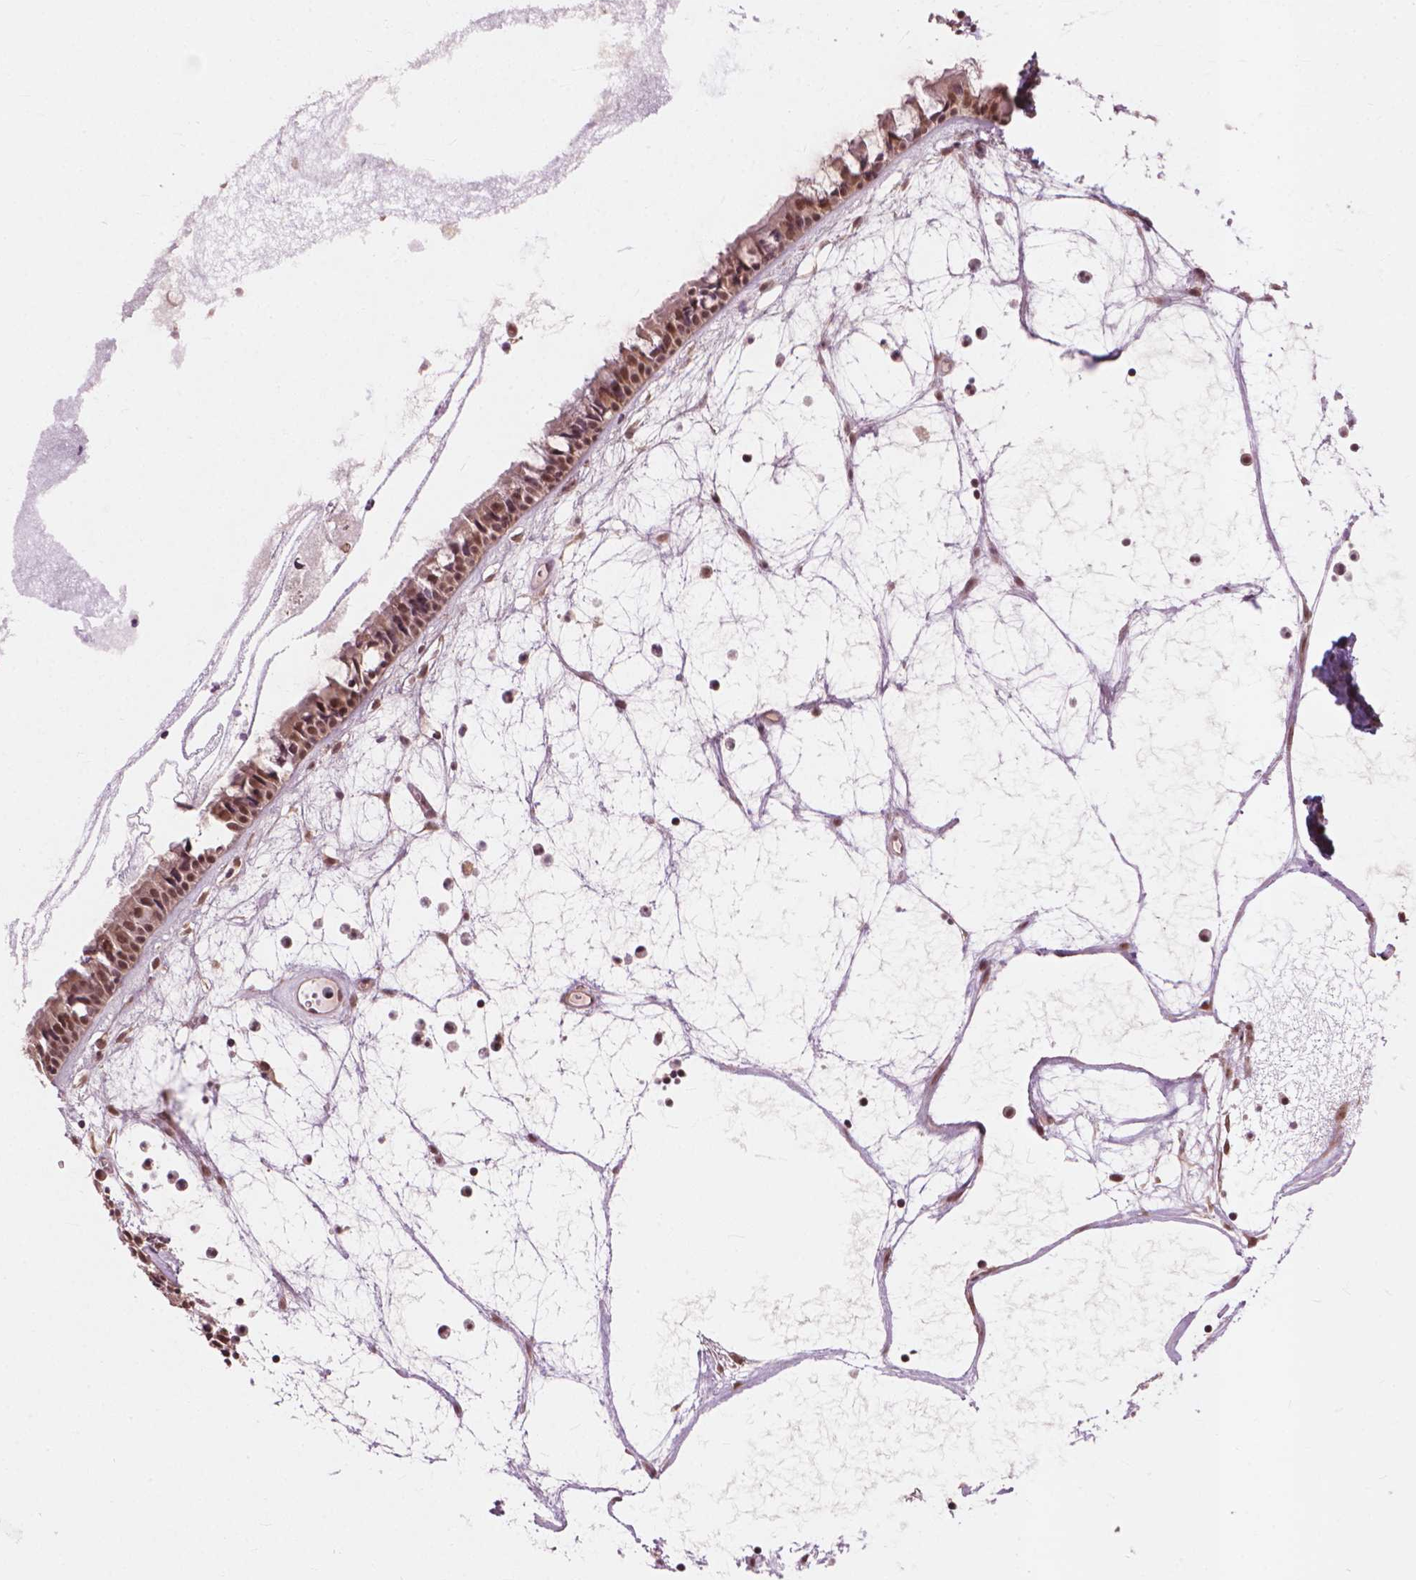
{"staining": {"intensity": "moderate", "quantity": ">75%", "location": "nuclear"}, "tissue": "nasopharynx", "cell_type": "Respiratory epithelial cells", "image_type": "normal", "snomed": [{"axis": "morphology", "description": "Normal tissue, NOS"}, {"axis": "topography", "description": "Nasopharynx"}], "caption": "An immunohistochemistry micrograph of unremarkable tissue is shown. Protein staining in brown labels moderate nuclear positivity in nasopharynx within respiratory epithelial cells. (DAB IHC with brightfield microscopy, high magnification).", "gene": "SSU72", "patient": {"sex": "male", "age": 31}}